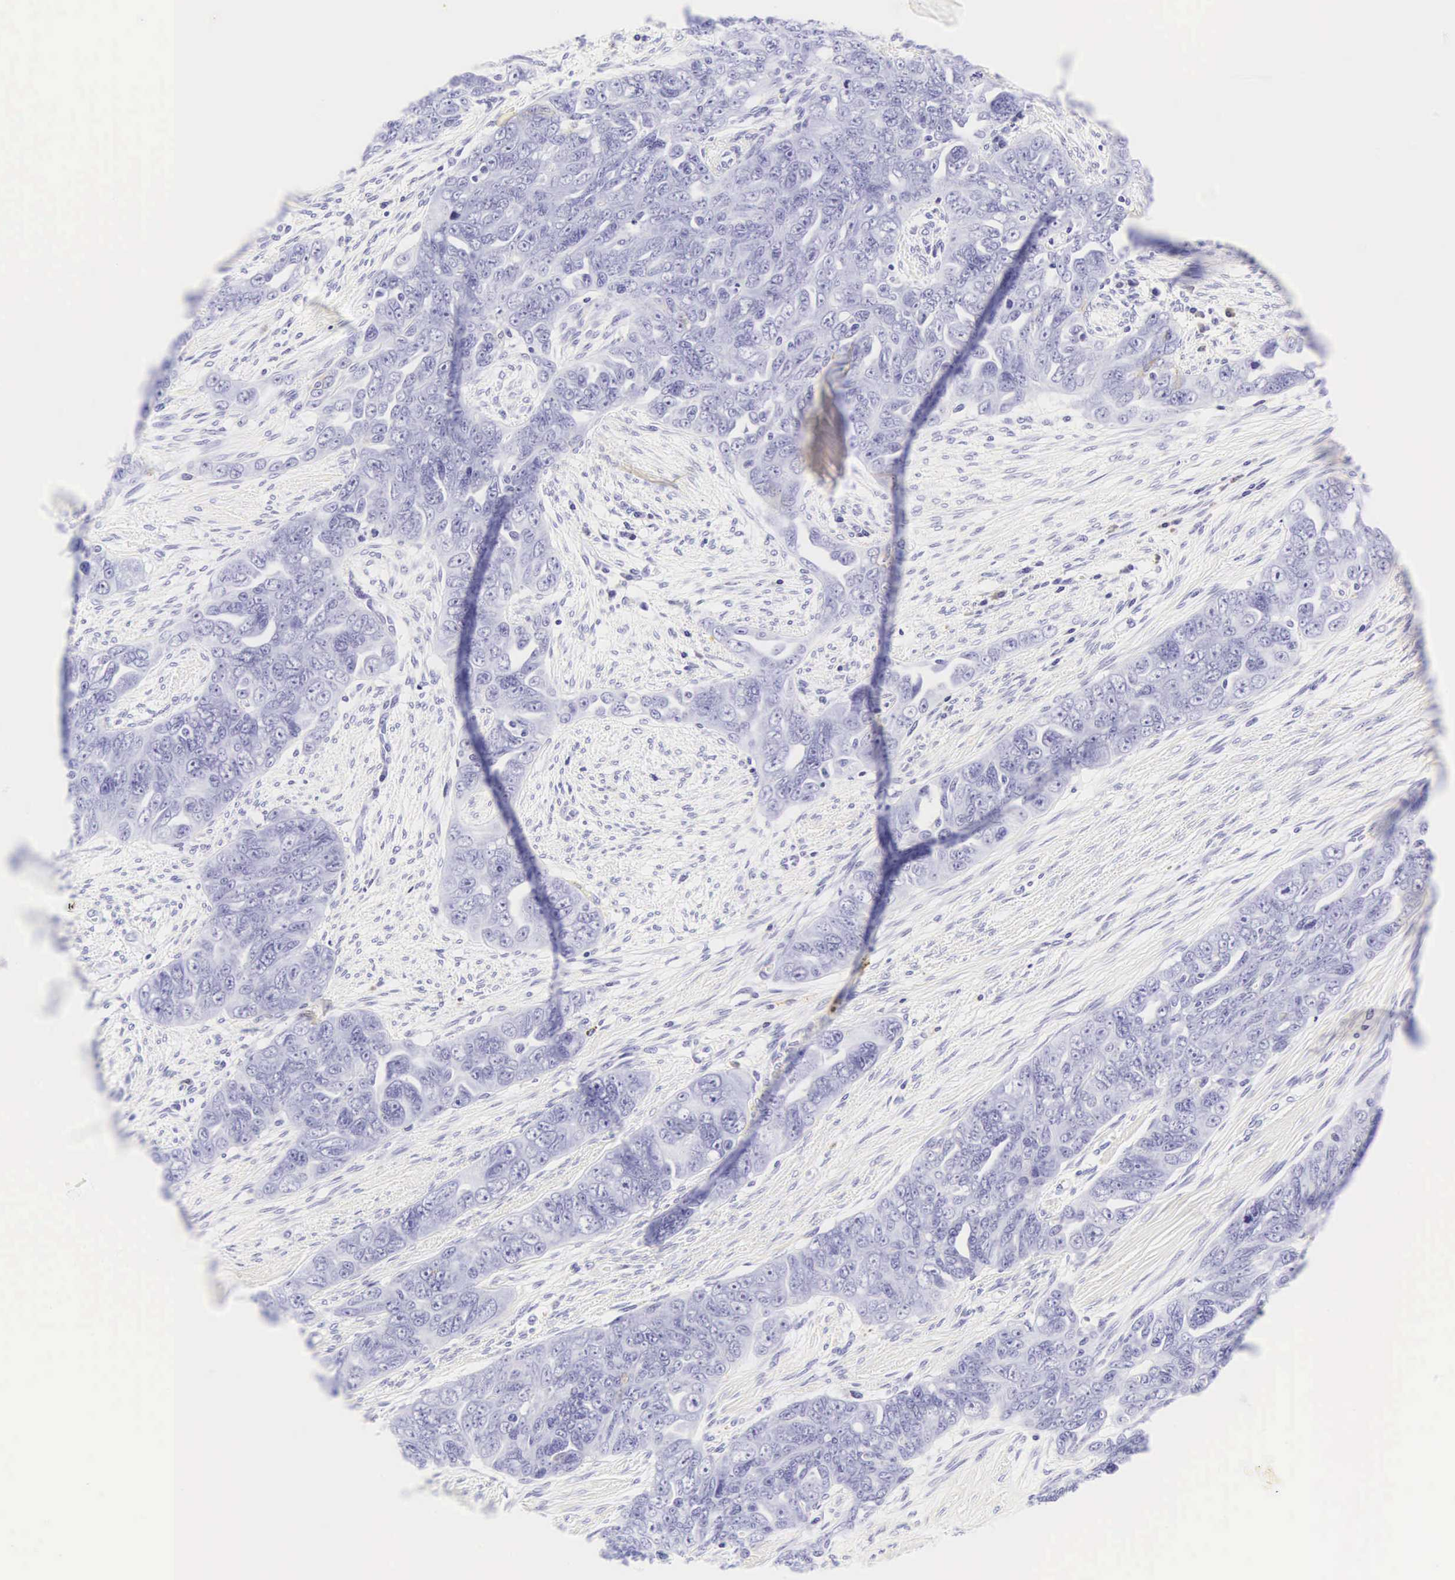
{"staining": {"intensity": "negative", "quantity": "none", "location": "none"}, "tissue": "ovarian cancer", "cell_type": "Tumor cells", "image_type": "cancer", "snomed": [{"axis": "morphology", "description": "Cystadenocarcinoma, serous, NOS"}, {"axis": "topography", "description": "Ovary"}], "caption": "Human ovarian serous cystadenocarcinoma stained for a protein using immunohistochemistry reveals no positivity in tumor cells.", "gene": "CD1A", "patient": {"sex": "female", "age": 63}}